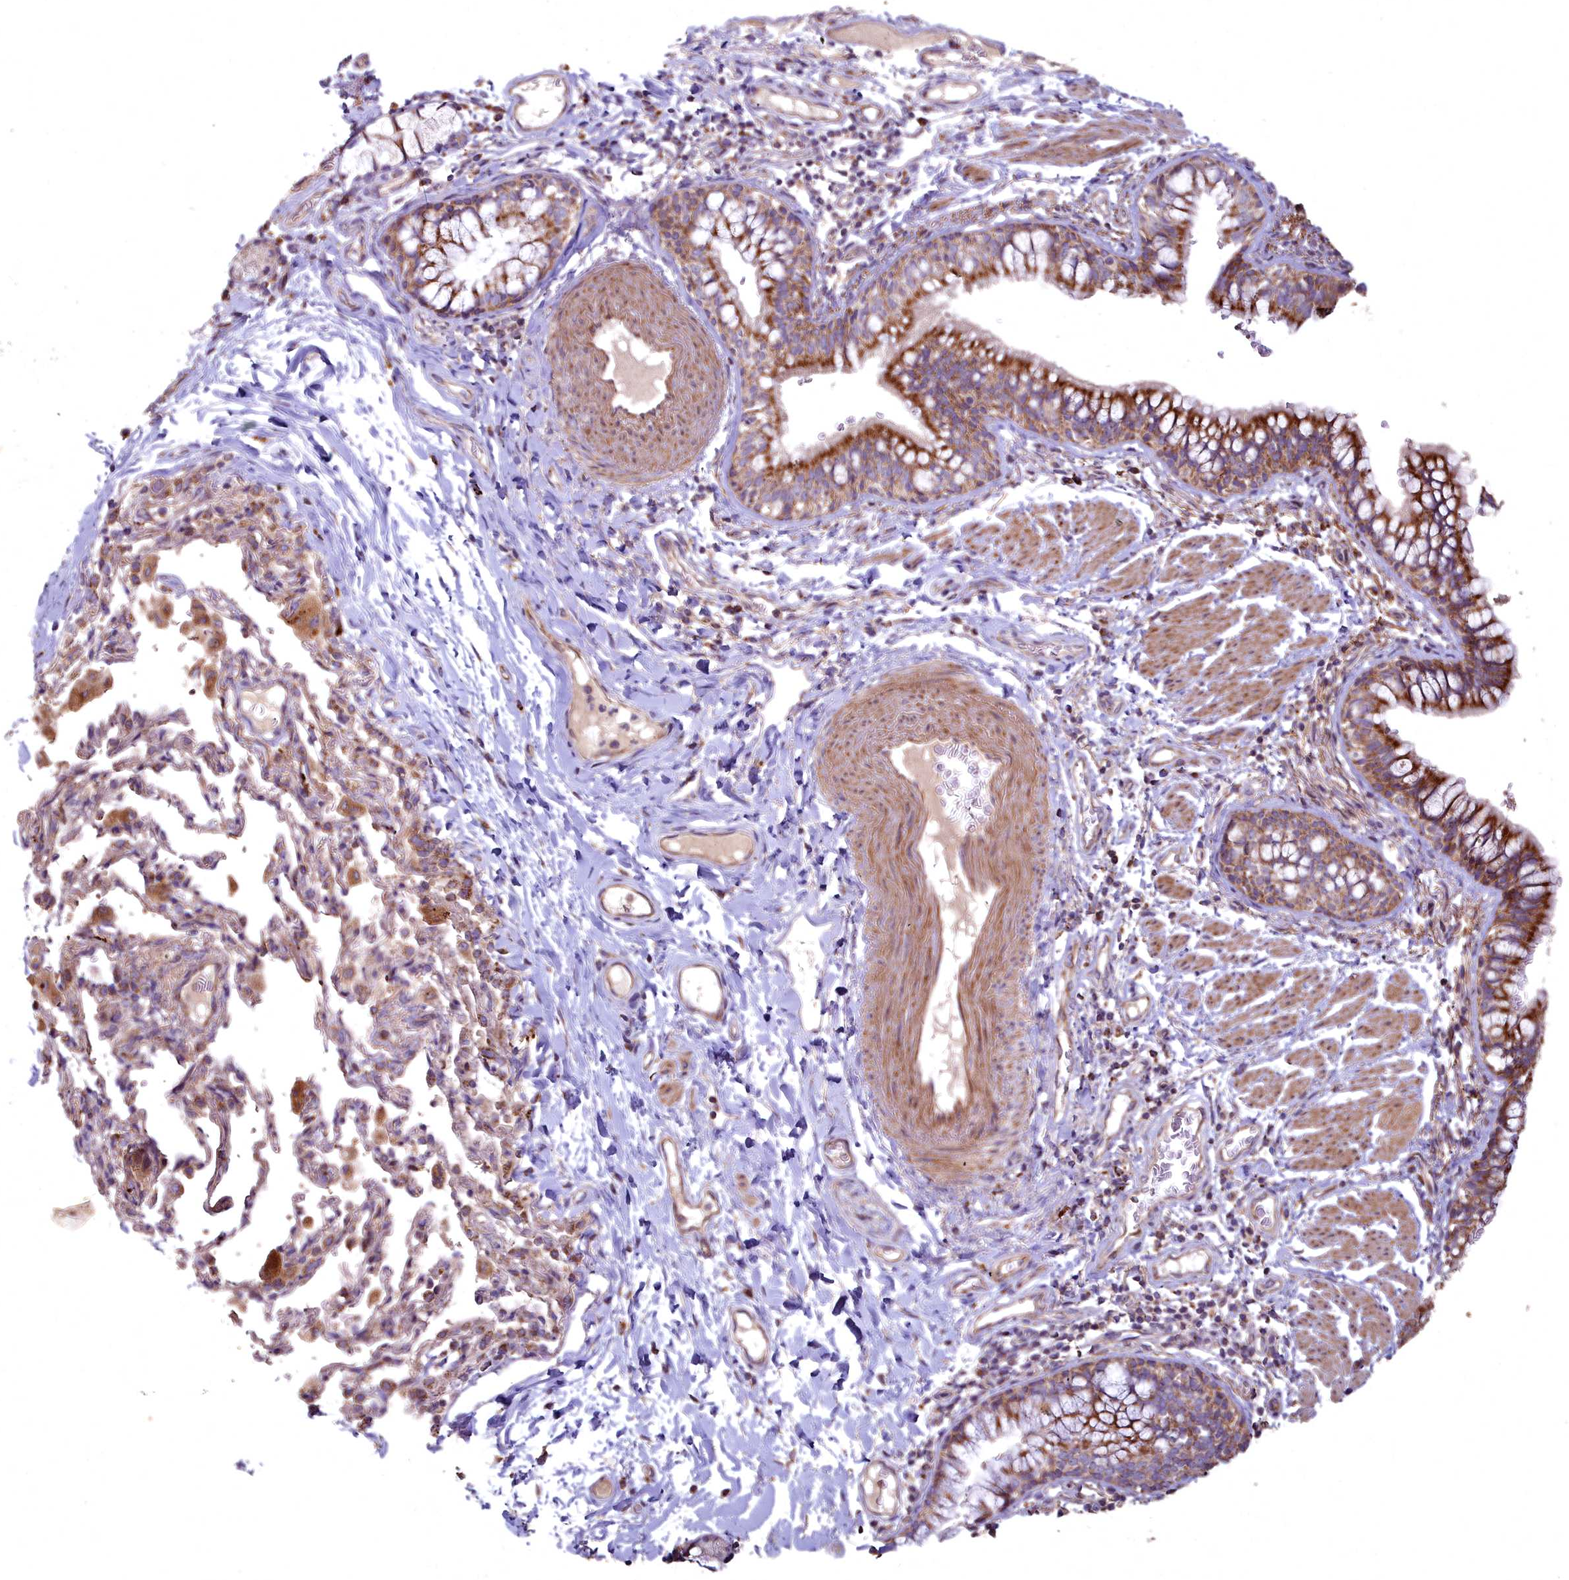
{"staining": {"intensity": "strong", "quantity": ">75%", "location": "cytoplasmic/membranous"}, "tissue": "bronchus", "cell_type": "Respiratory epithelial cells", "image_type": "normal", "snomed": [{"axis": "morphology", "description": "Normal tissue, NOS"}, {"axis": "topography", "description": "Cartilage tissue"}, {"axis": "topography", "description": "Bronchus"}], "caption": "Protein staining of normal bronchus demonstrates strong cytoplasmic/membranous positivity in approximately >75% of respiratory epithelial cells. (IHC, brightfield microscopy, high magnification).", "gene": "COX11", "patient": {"sex": "female", "age": 36}}